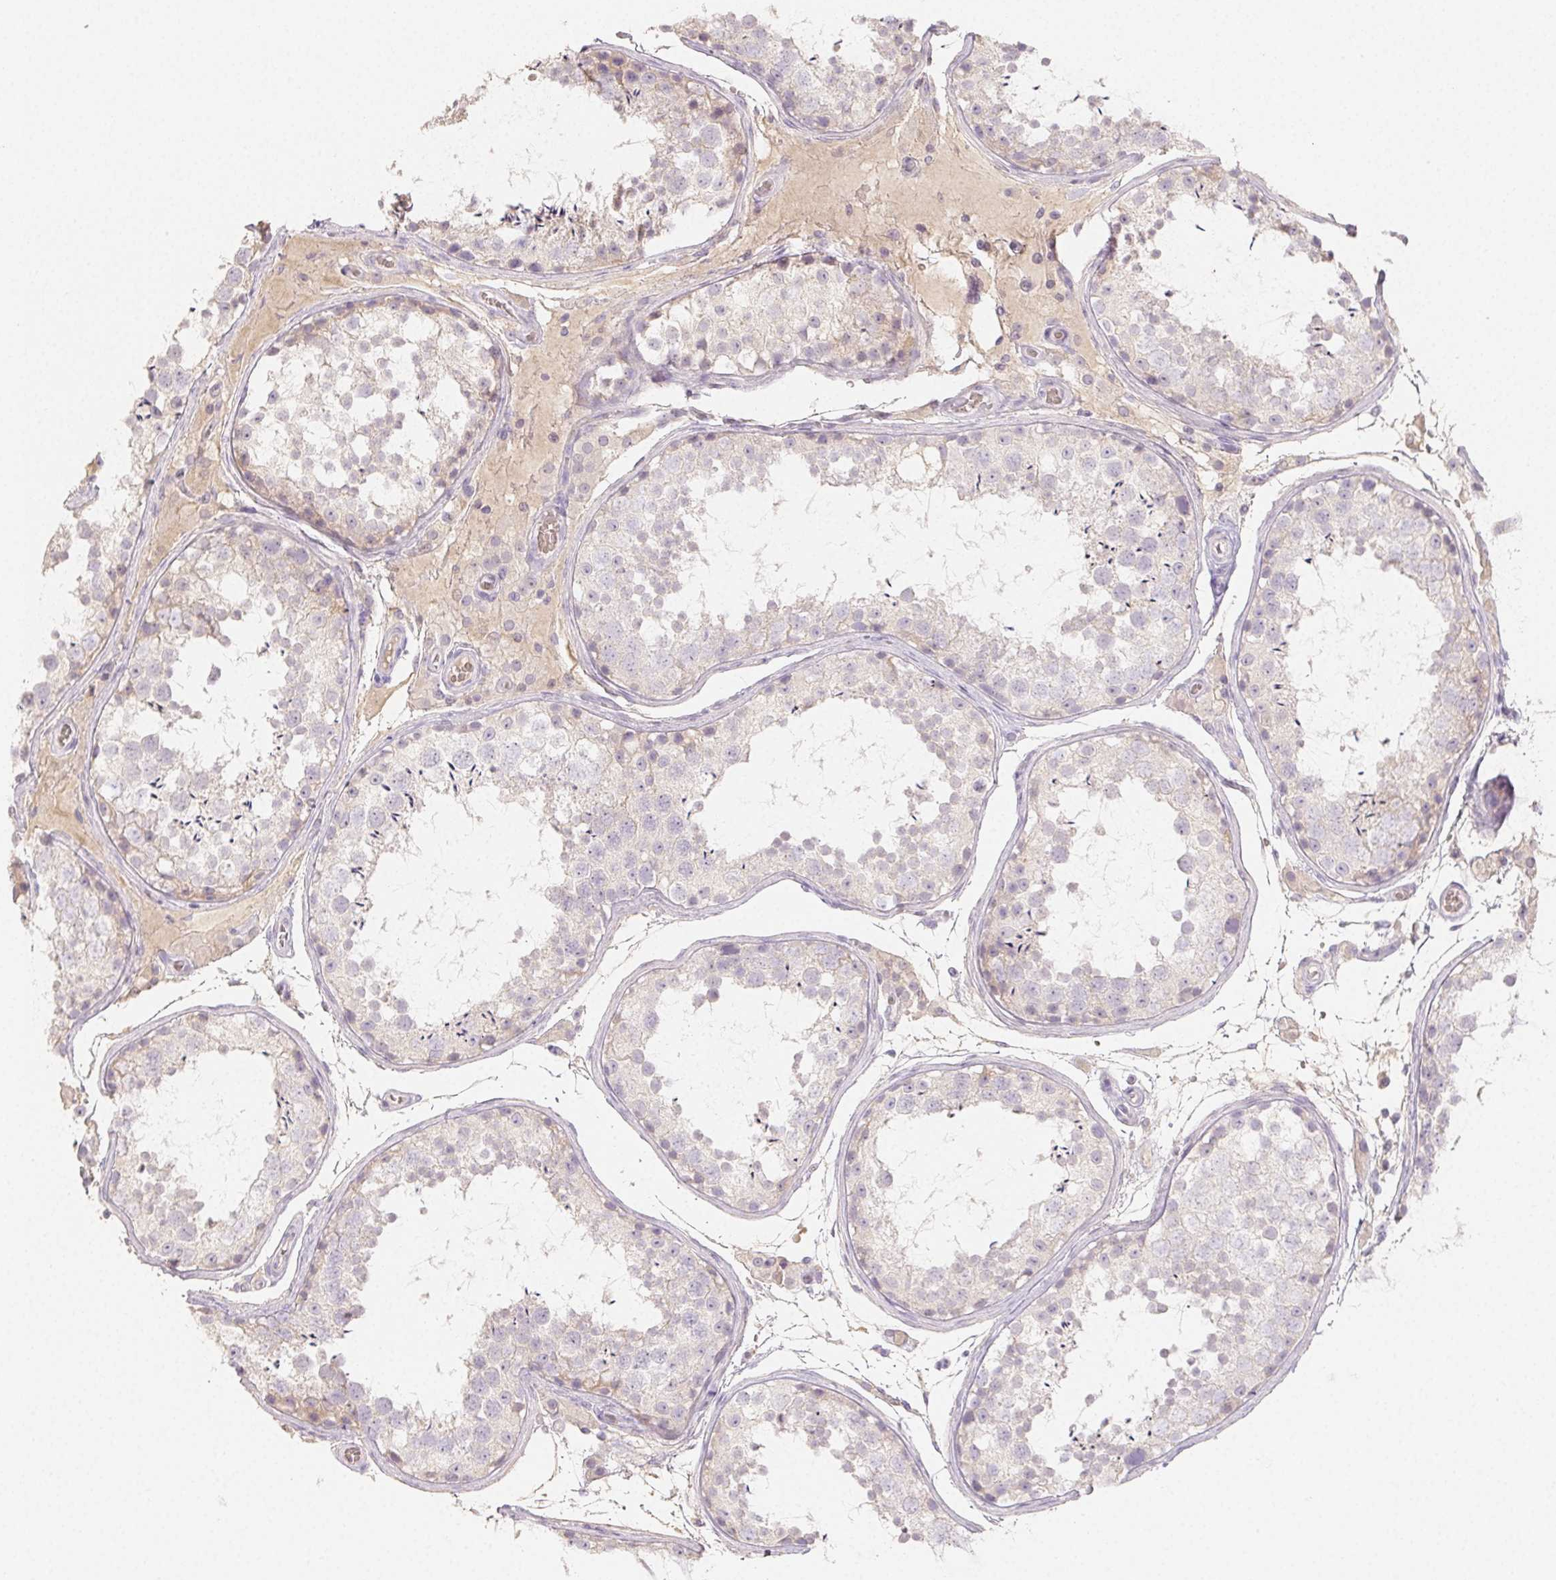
{"staining": {"intensity": "weak", "quantity": "<25%", "location": "cytoplasmic/membranous"}, "tissue": "testis", "cell_type": "Cells in seminiferous ducts", "image_type": "normal", "snomed": [{"axis": "morphology", "description": "Normal tissue, NOS"}, {"axis": "topography", "description": "Testis"}], "caption": "Immunohistochemistry image of benign human testis stained for a protein (brown), which shows no expression in cells in seminiferous ducts. (DAB (3,3'-diaminobenzidine) IHC visualized using brightfield microscopy, high magnification).", "gene": "ACVR1B", "patient": {"sex": "male", "age": 29}}